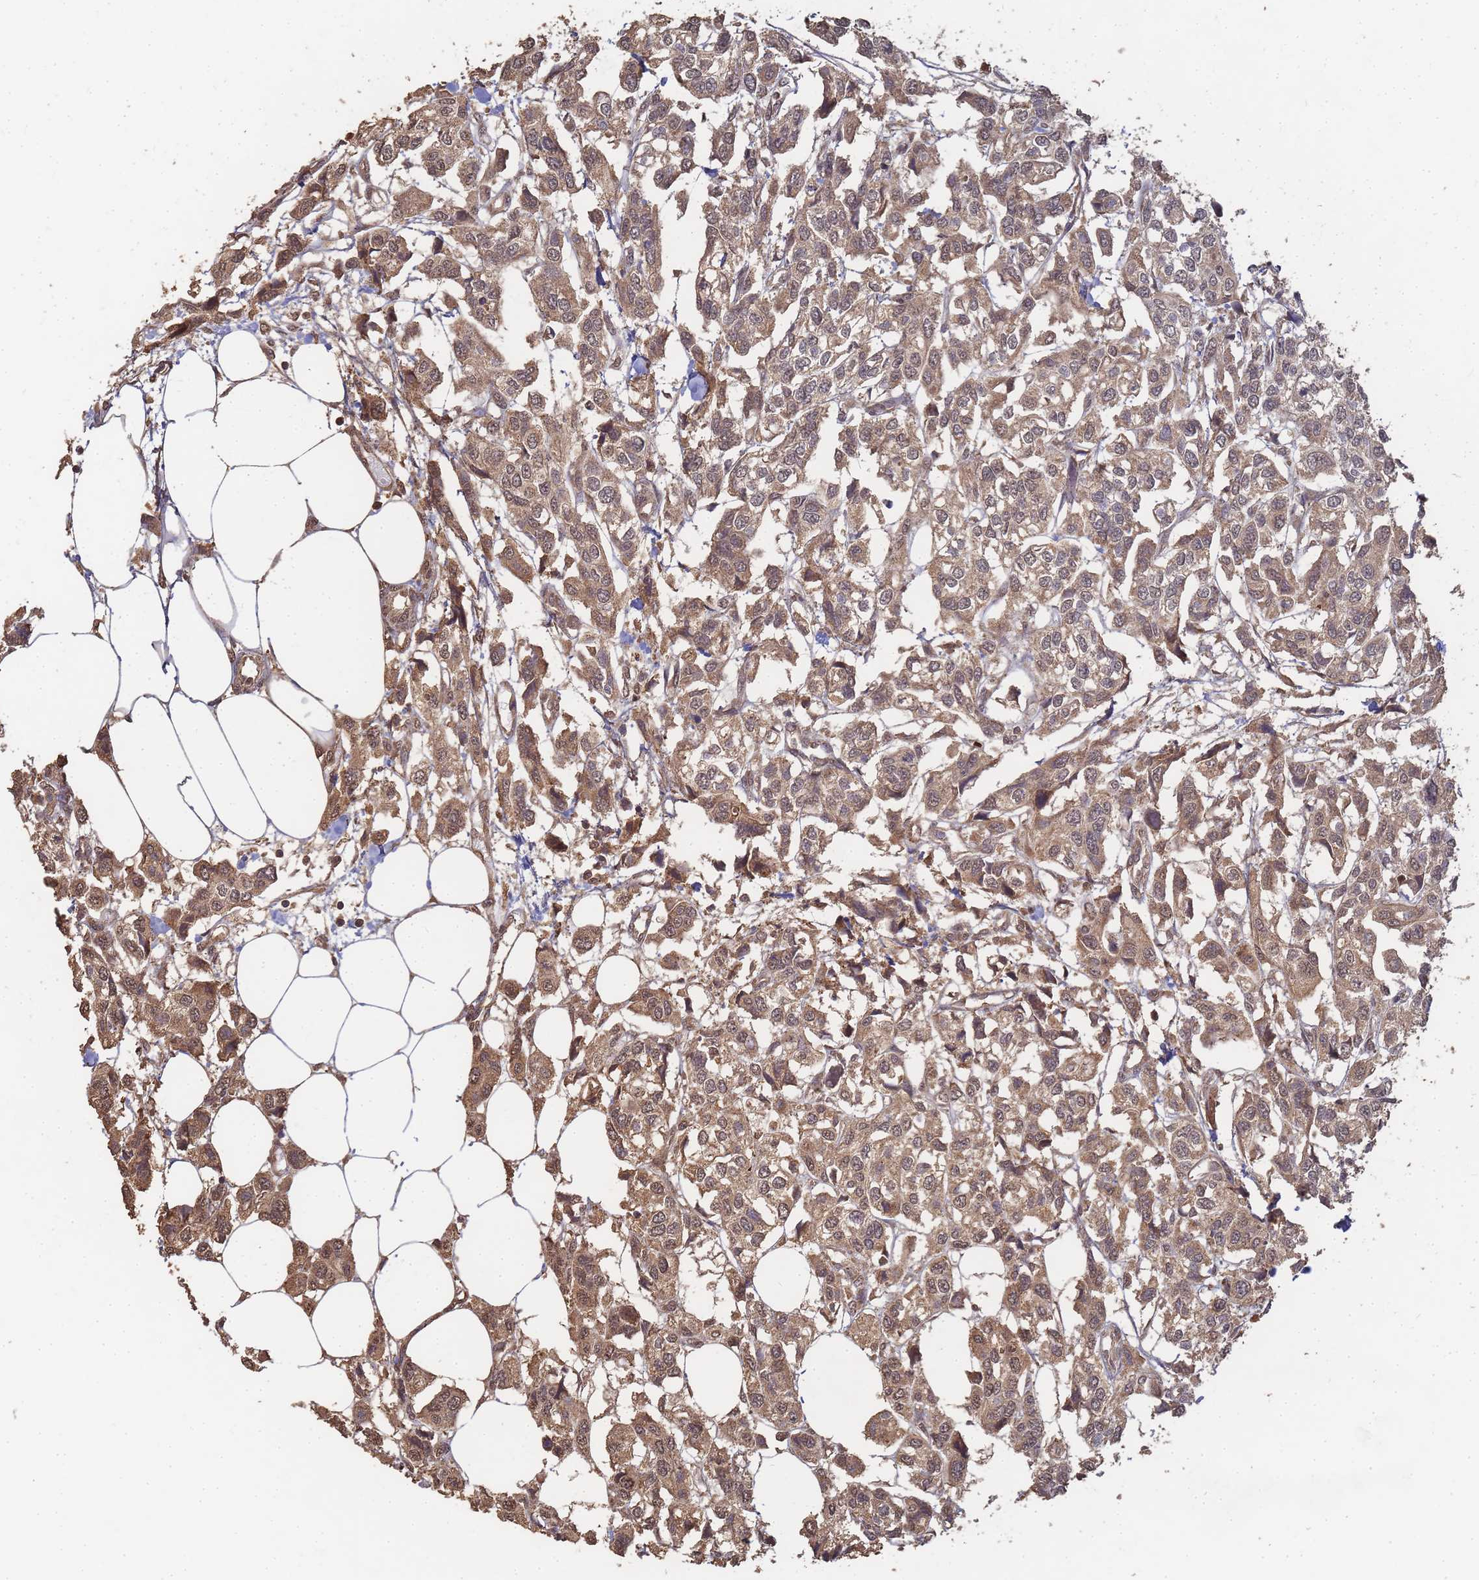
{"staining": {"intensity": "moderate", "quantity": ">75%", "location": "cytoplasmic/membranous,nuclear"}, "tissue": "urothelial cancer", "cell_type": "Tumor cells", "image_type": "cancer", "snomed": [{"axis": "morphology", "description": "Urothelial carcinoma, High grade"}, {"axis": "topography", "description": "Urinary bladder"}], "caption": "Urothelial cancer was stained to show a protein in brown. There is medium levels of moderate cytoplasmic/membranous and nuclear staining in about >75% of tumor cells.", "gene": "ALKBH1", "patient": {"sex": "male", "age": 67}}